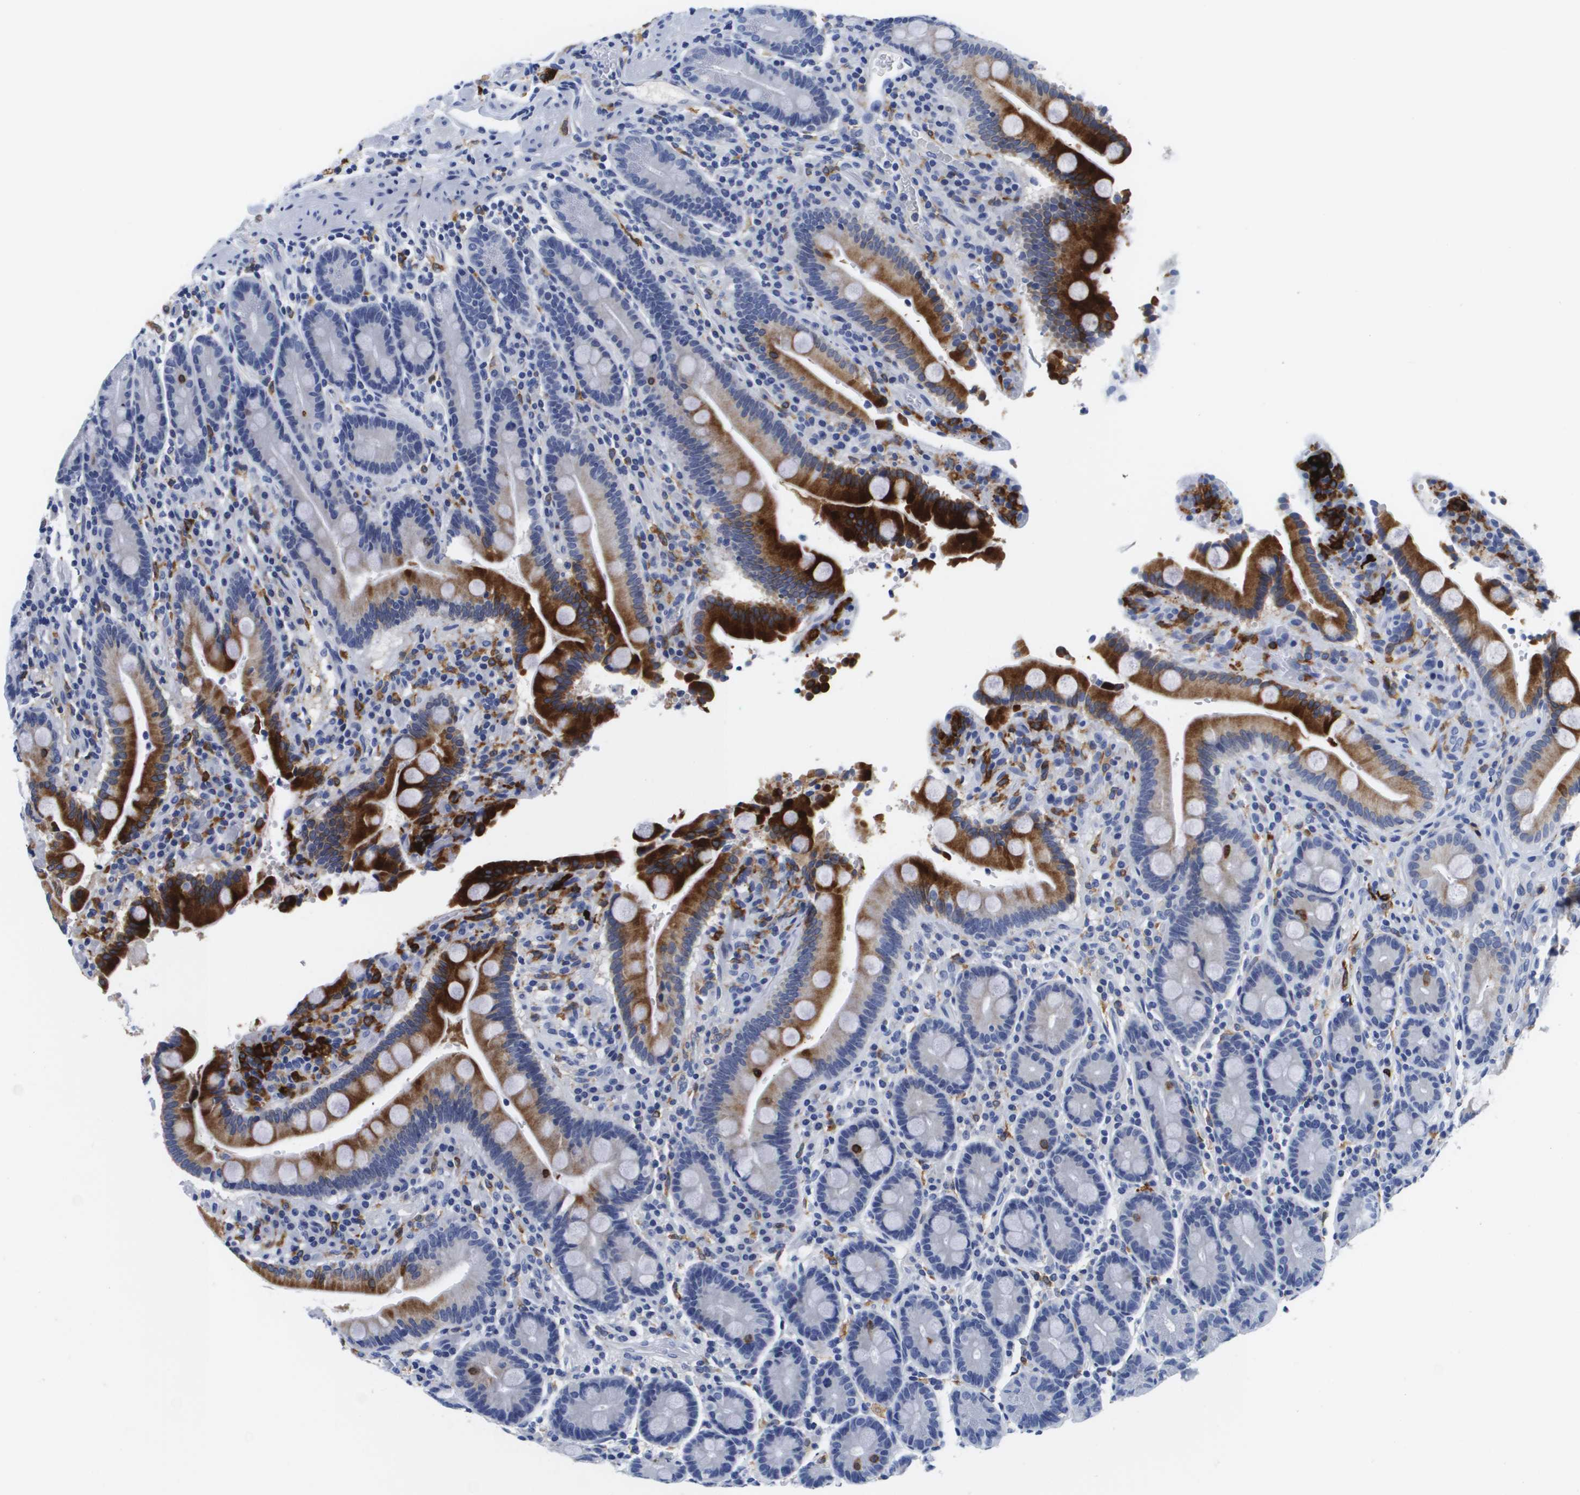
{"staining": {"intensity": "strong", "quantity": "25%-75%", "location": "cytoplasmic/membranous"}, "tissue": "duodenum", "cell_type": "Glandular cells", "image_type": "normal", "snomed": [{"axis": "morphology", "description": "Normal tissue, NOS"}, {"axis": "topography", "description": "Small intestine, NOS"}], "caption": "Human duodenum stained with a brown dye demonstrates strong cytoplasmic/membranous positive expression in about 25%-75% of glandular cells.", "gene": "HMOX1", "patient": {"sex": "female", "age": 71}}